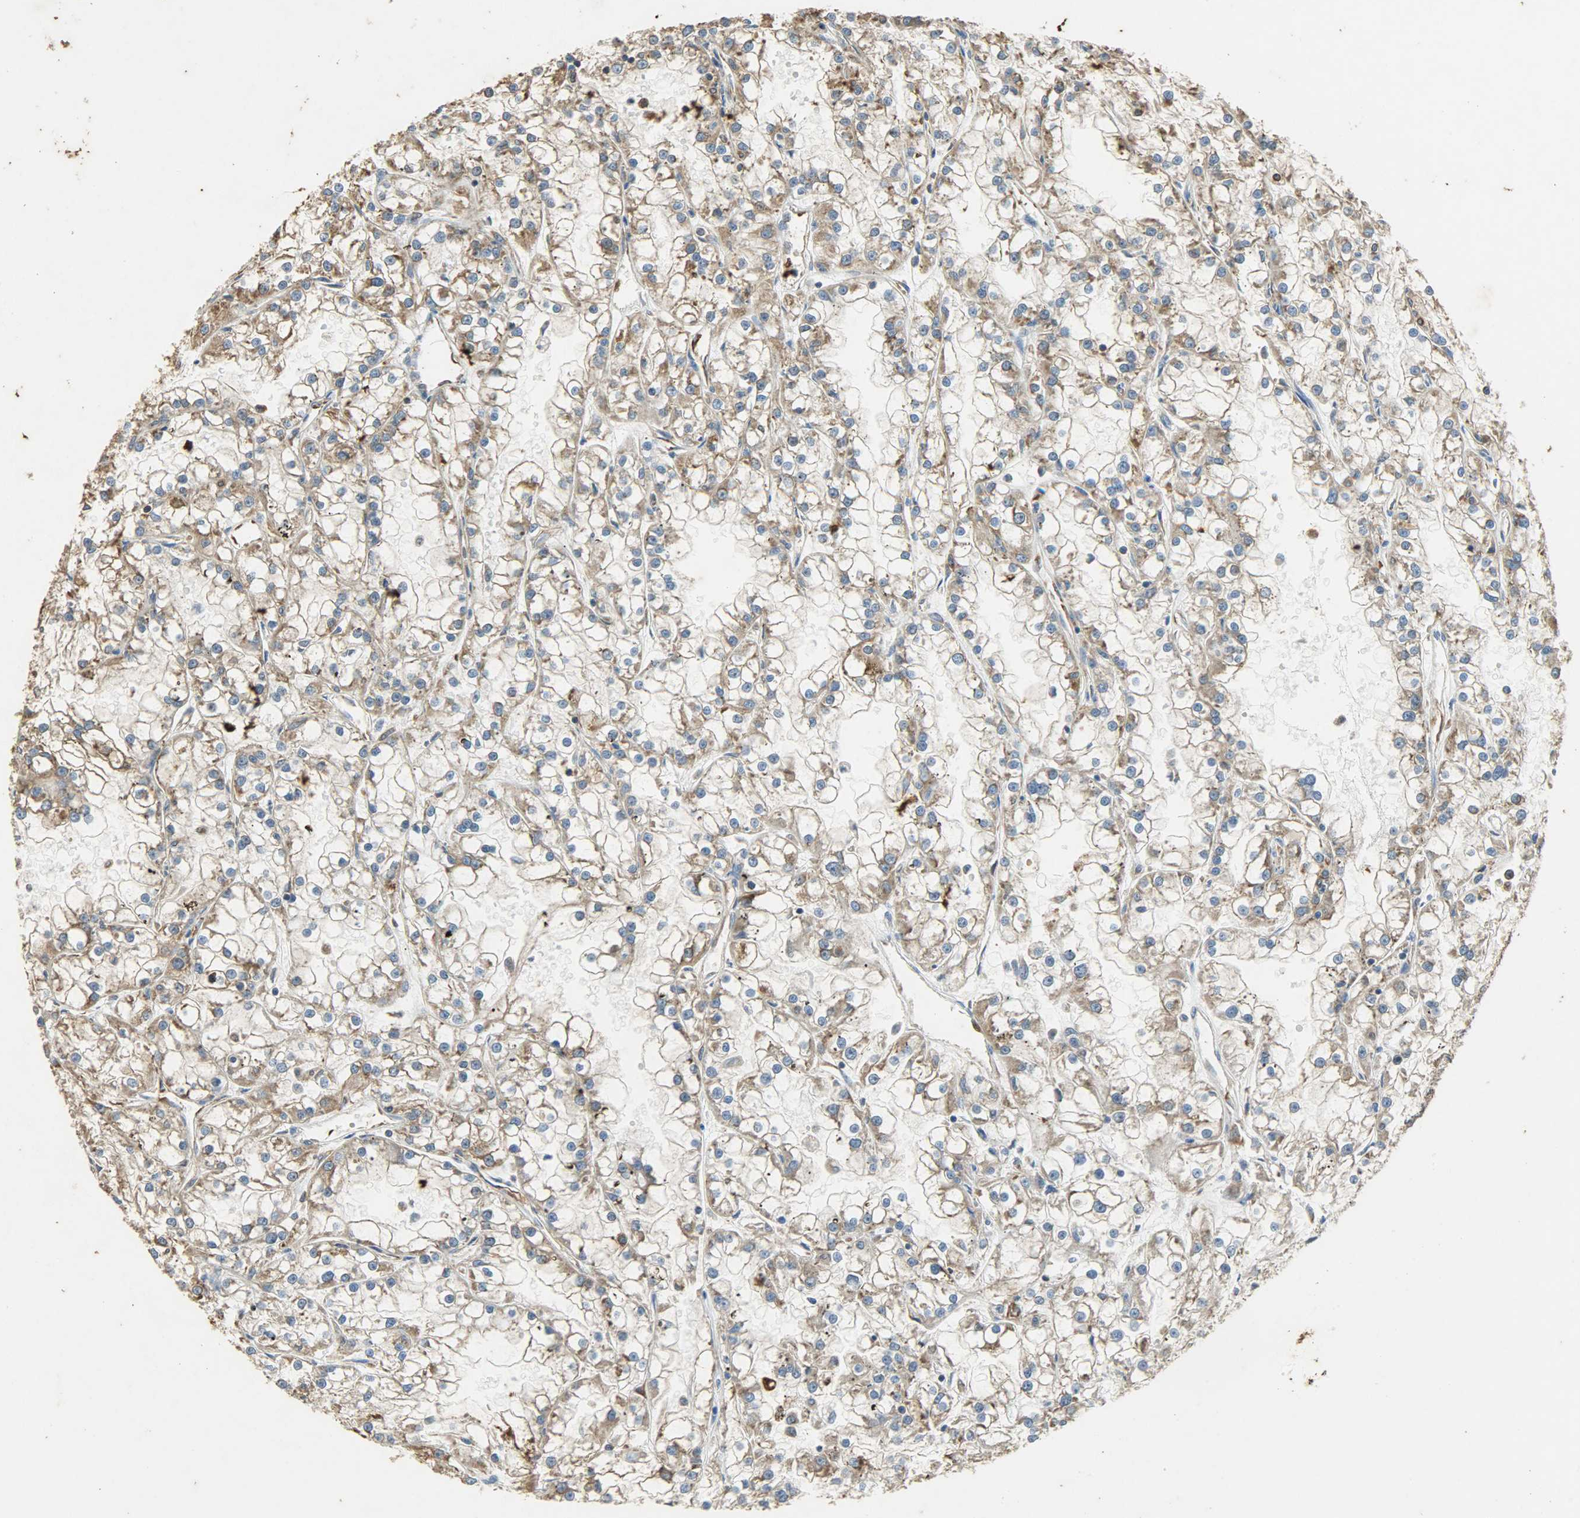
{"staining": {"intensity": "moderate", "quantity": ">75%", "location": "cytoplasmic/membranous"}, "tissue": "renal cancer", "cell_type": "Tumor cells", "image_type": "cancer", "snomed": [{"axis": "morphology", "description": "Adenocarcinoma, NOS"}, {"axis": "topography", "description": "Kidney"}], "caption": "Protein staining of renal cancer tissue reveals moderate cytoplasmic/membranous staining in approximately >75% of tumor cells. (Brightfield microscopy of DAB IHC at high magnification).", "gene": "HSPA5", "patient": {"sex": "female", "age": 52}}